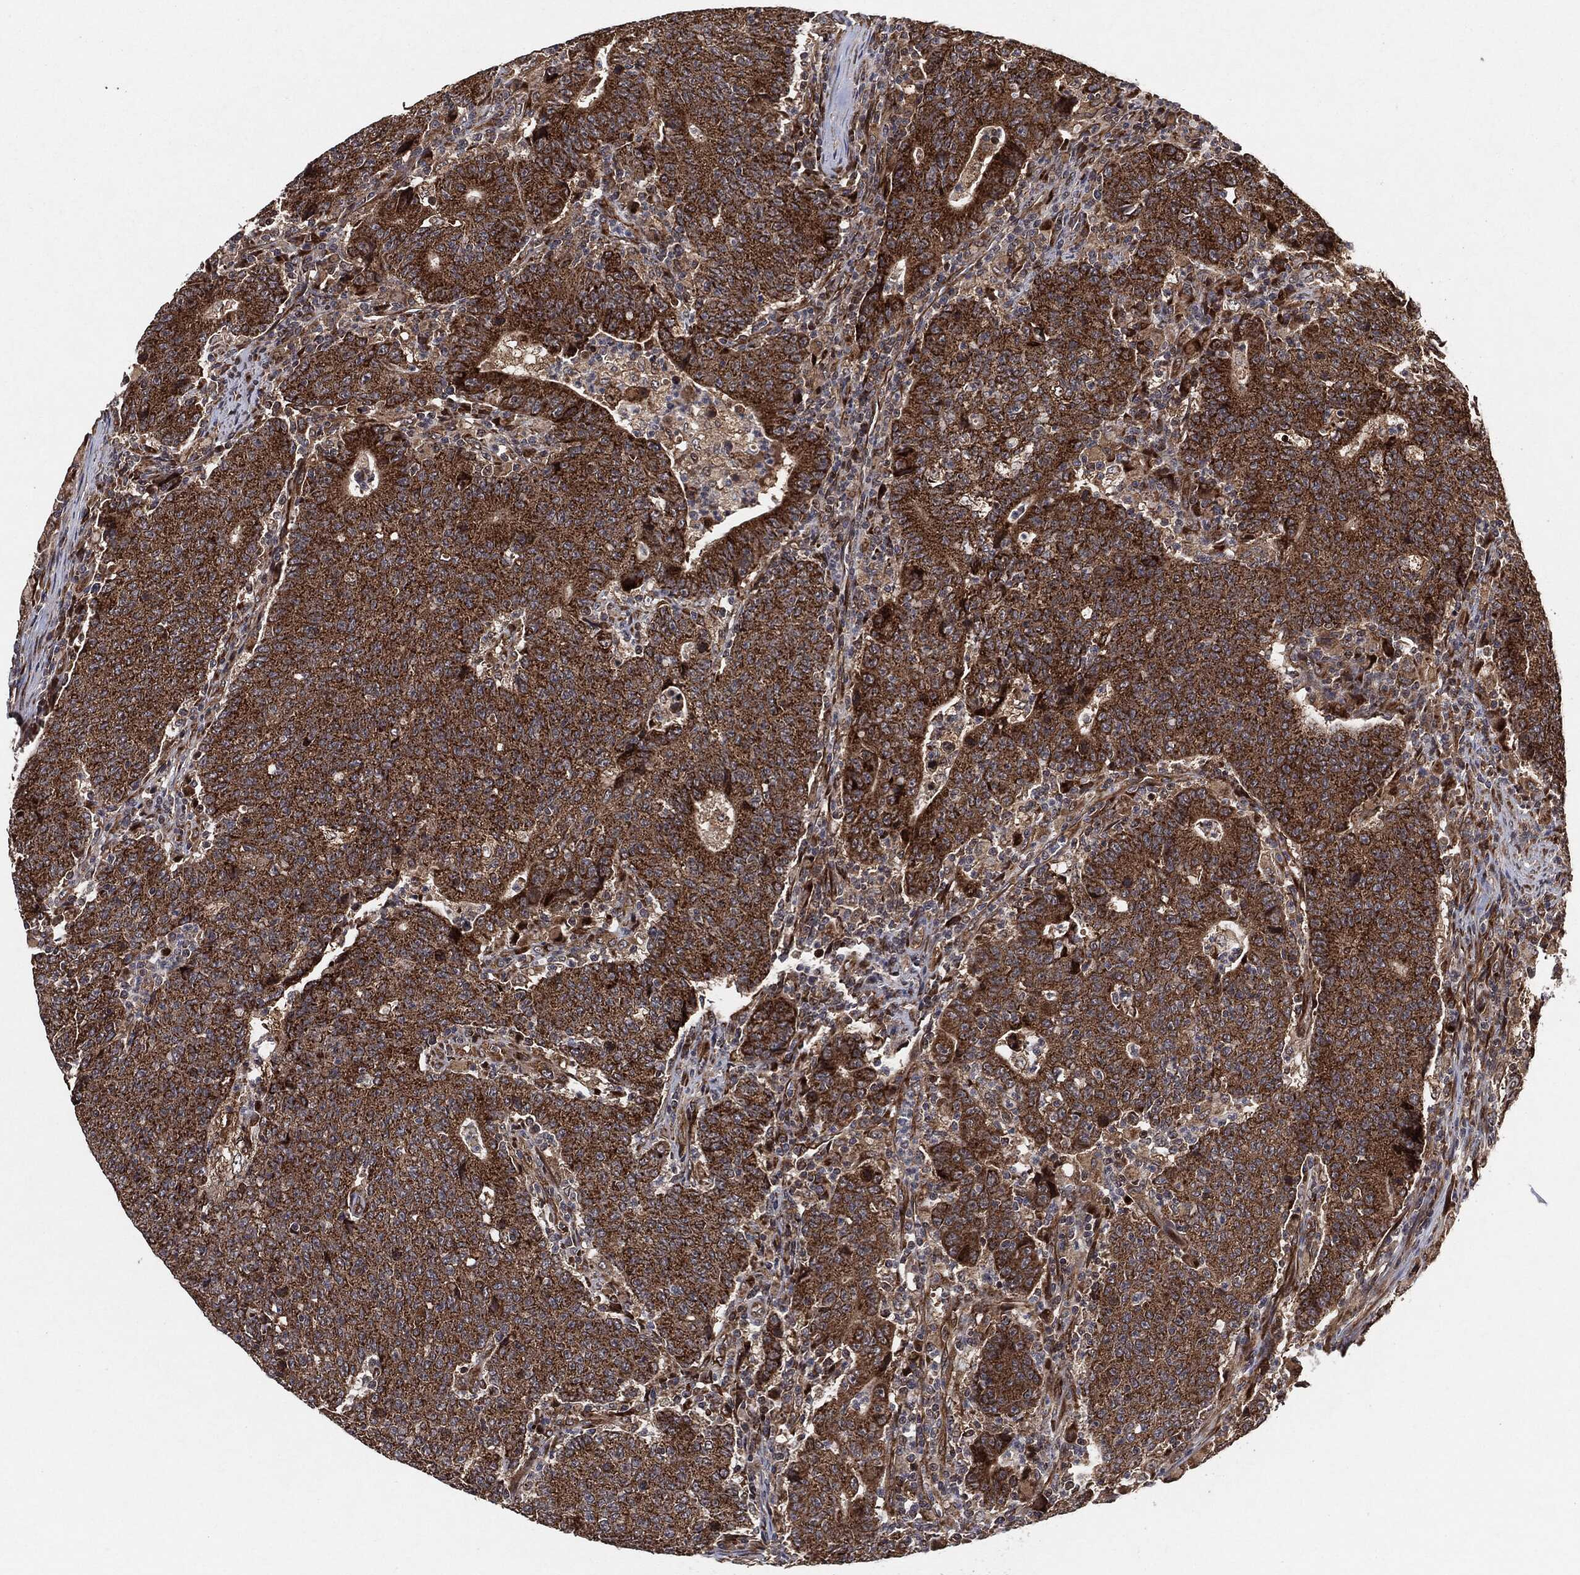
{"staining": {"intensity": "strong", "quantity": ">75%", "location": "cytoplasmic/membranous"}, "tissue": "colorectal cancer", "cell_type": "Tumor cells", "image_type": "cancer", "snomed": [{"axis": "morphology", "description": "Adenocarcinoma, NOS"}, {"axis": "topography", "description": "Colon"}], "caption": "An immunohistochemistry image of tumor tissue is shown. Protein staining in brown labels strong cytoplasmic/membranous positivity in colorectal adenocarcinoma within tumor cells.", "gene": "BCAR1", "patient": {"sex": "female", "age": 75}}